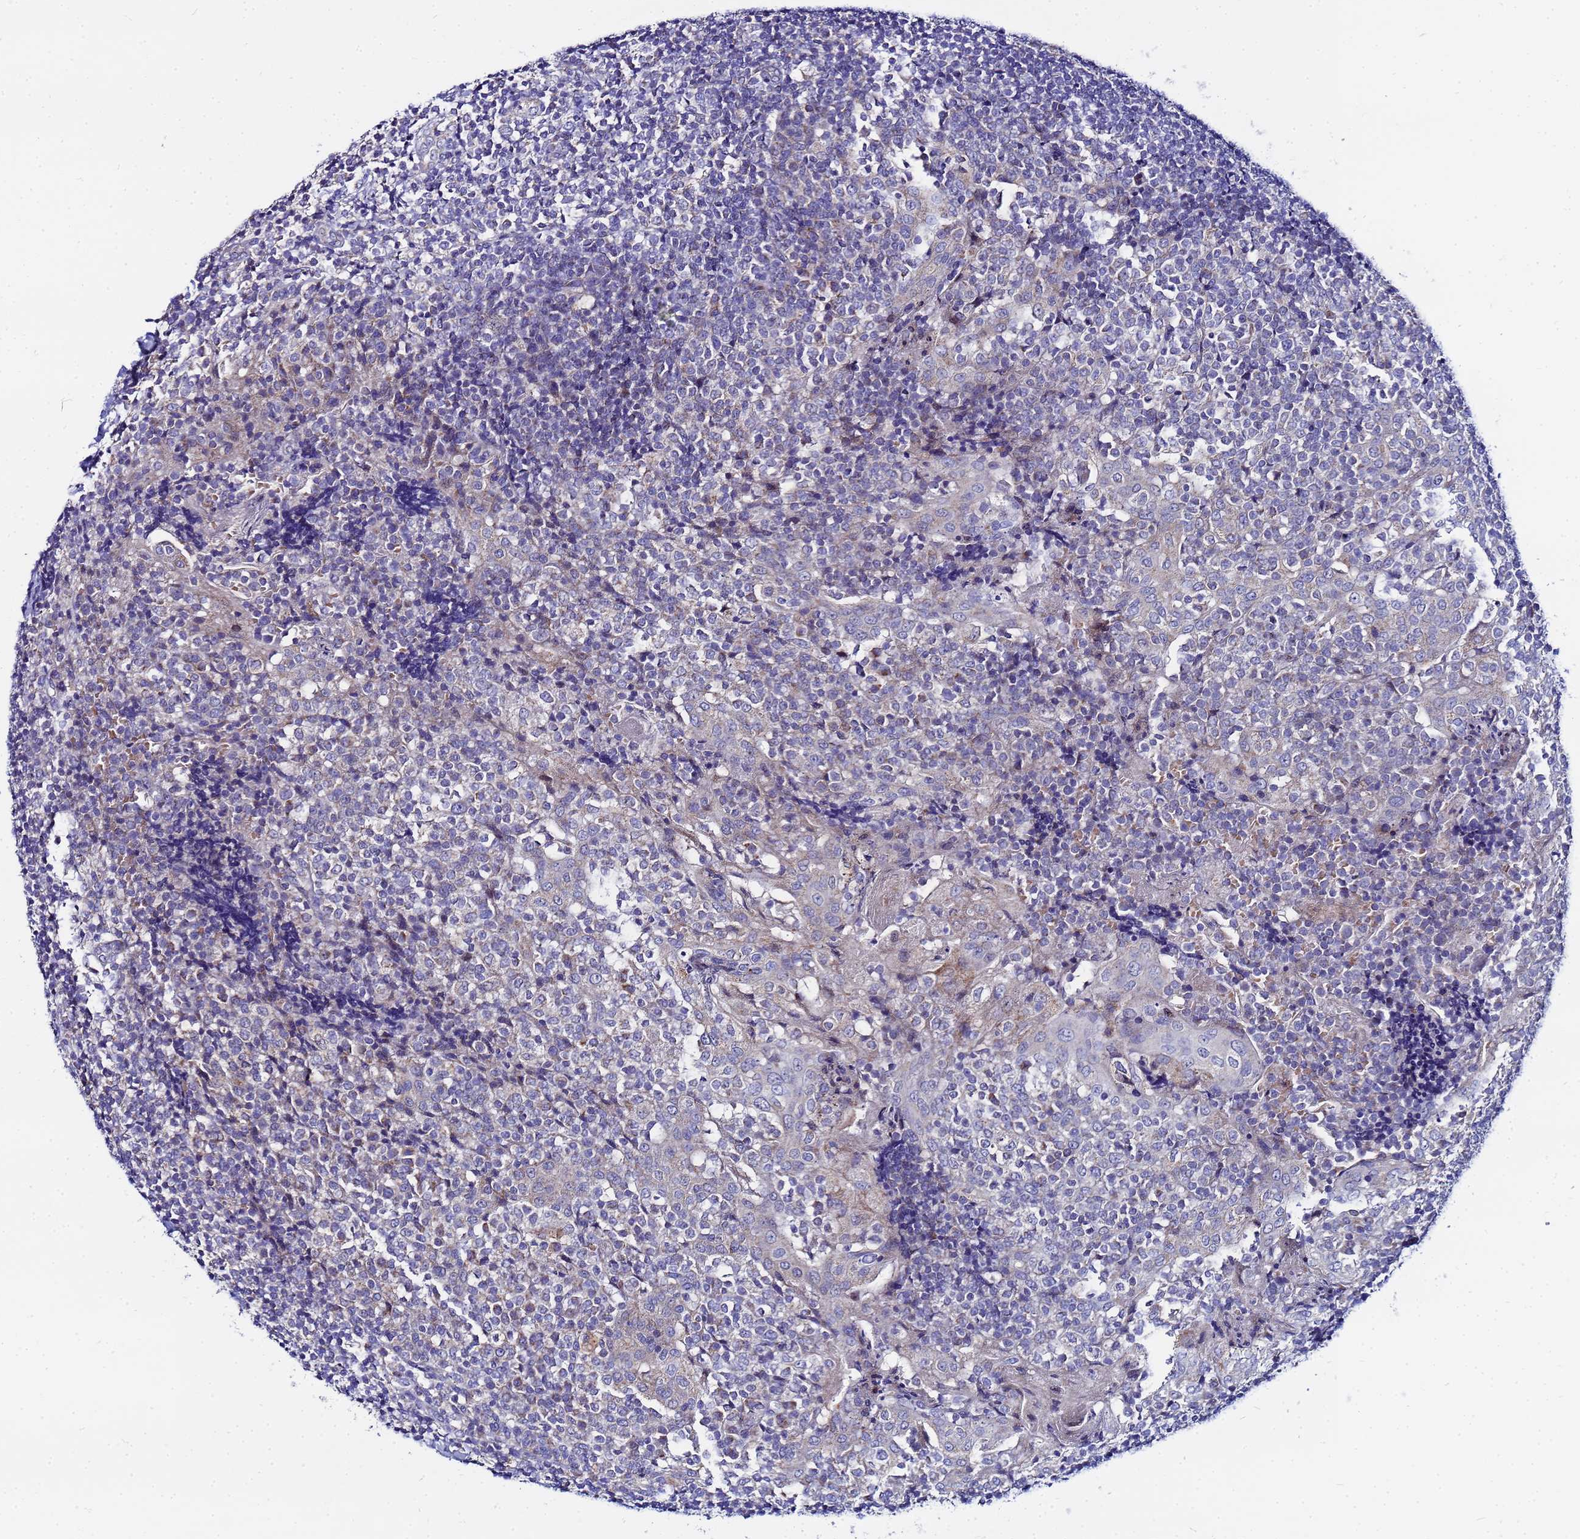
{"staining": {"intensity": "negative", "quantity": "none", "location": "none"}, "tissue": "tonsil", "cell_type": "Germinal center cells", "image_type": "normal", "snomed": [{"axis": "morphology", "description": "Normal tissue, NOS"}, {"axis": "topography", "description": "Tonsil"}], "caption": "Immunohistochemistry photomicrograph of normal human tonsil stained for a protein (brown), which displays no staining in germinal center cells. (Brightfield microscopy of DAB (3,3'-diaminobenzidine) IHC at high magnification).", "gene": "FAHD2A", "patient": {"sex": "female", "age": 19}}